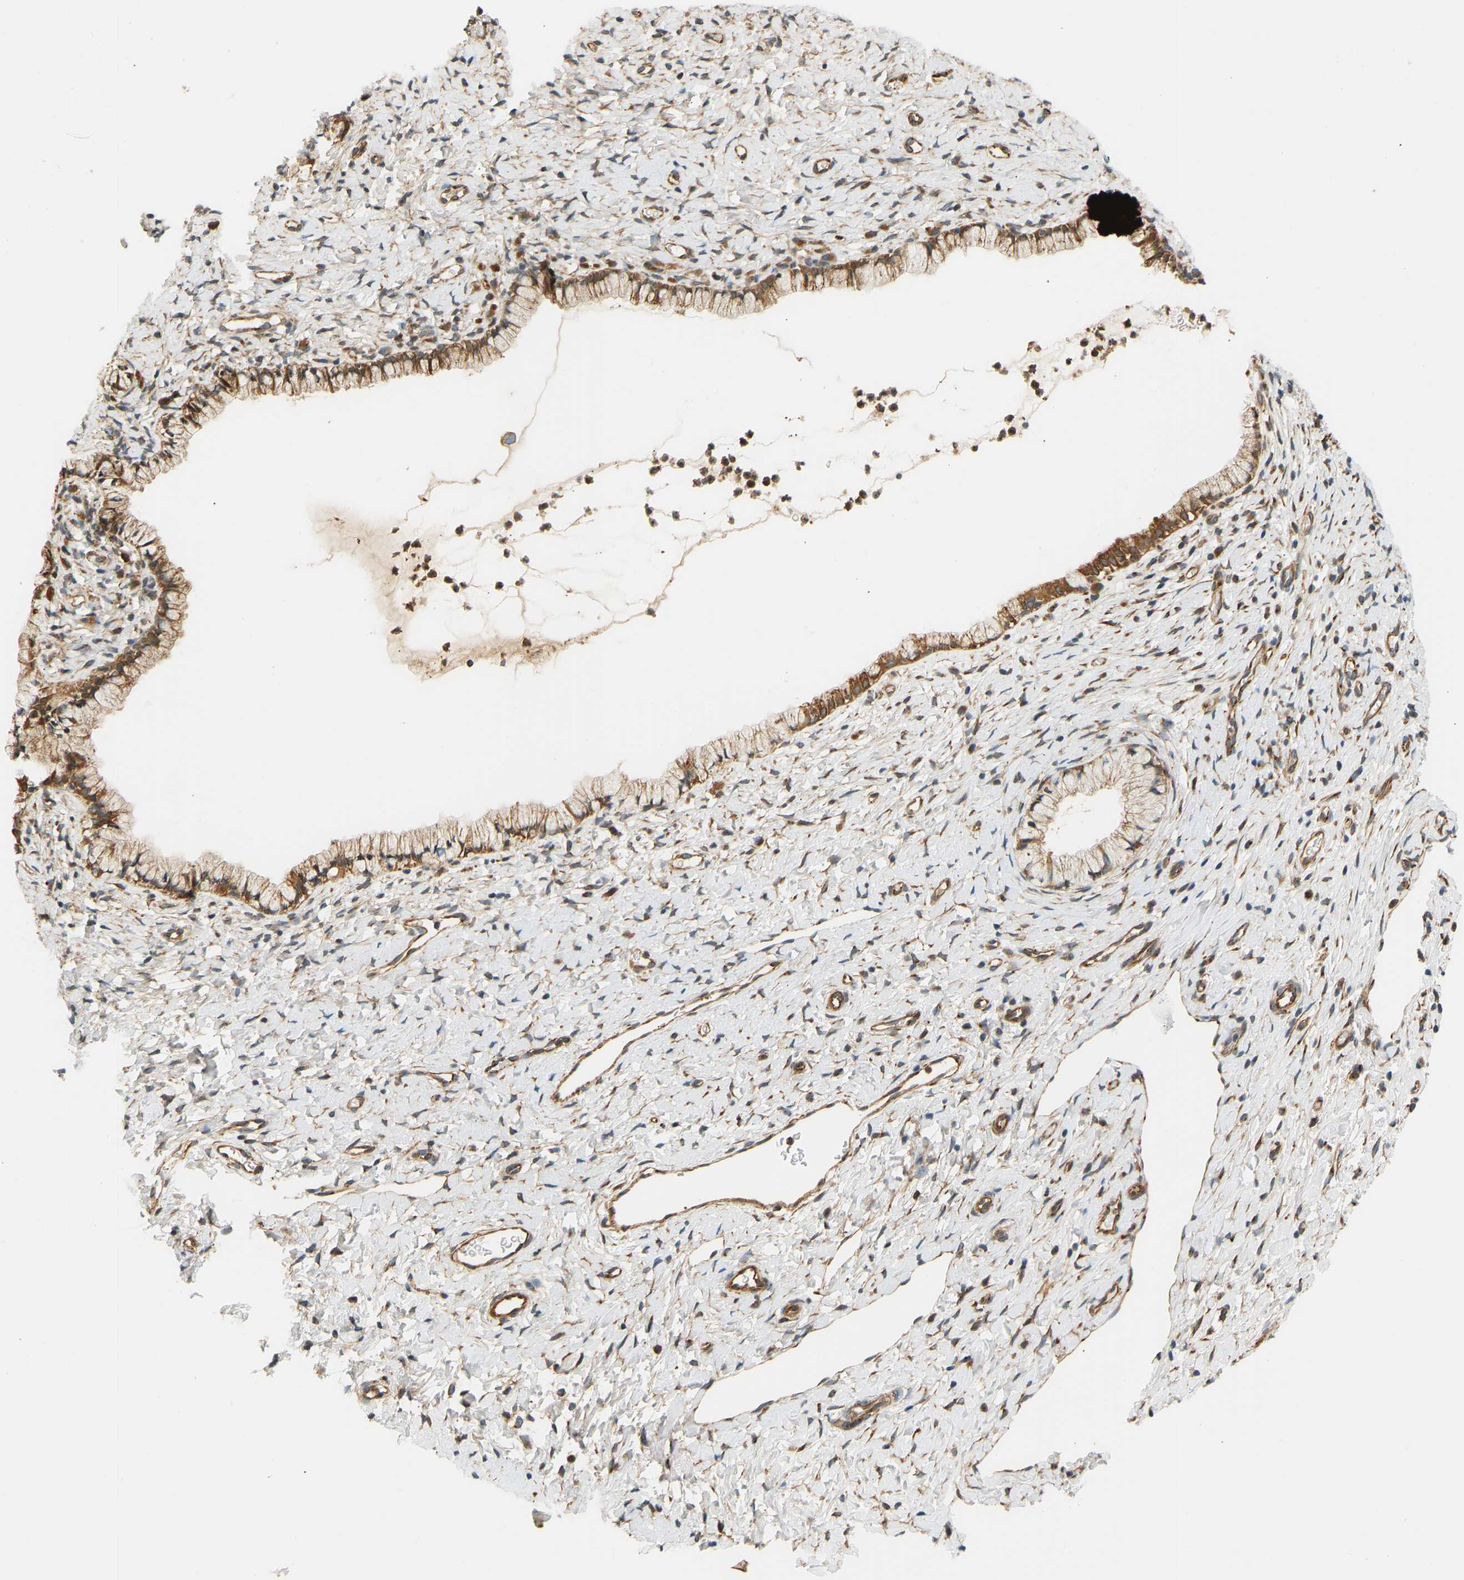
{"staining": {"intensity": "moderate", "quantity": ">75%", "location": "cytoplasmic/membranous"}, "tissue": "cervix", "cell_type": "Glandular cells", "image_type": "normal", "snomed": [{"axis": "morphology", "description": "Normal tissue, NOS"}, {"axis": "topography", "description": "Cervix"}], "caption": "Glandular cells show medium levels of moderate cytoplasmic/membranous staining in approximately >75% of cells in normal cervix.", "gene": "CEP57", "patient": {"sex": "female", "age": 72}}